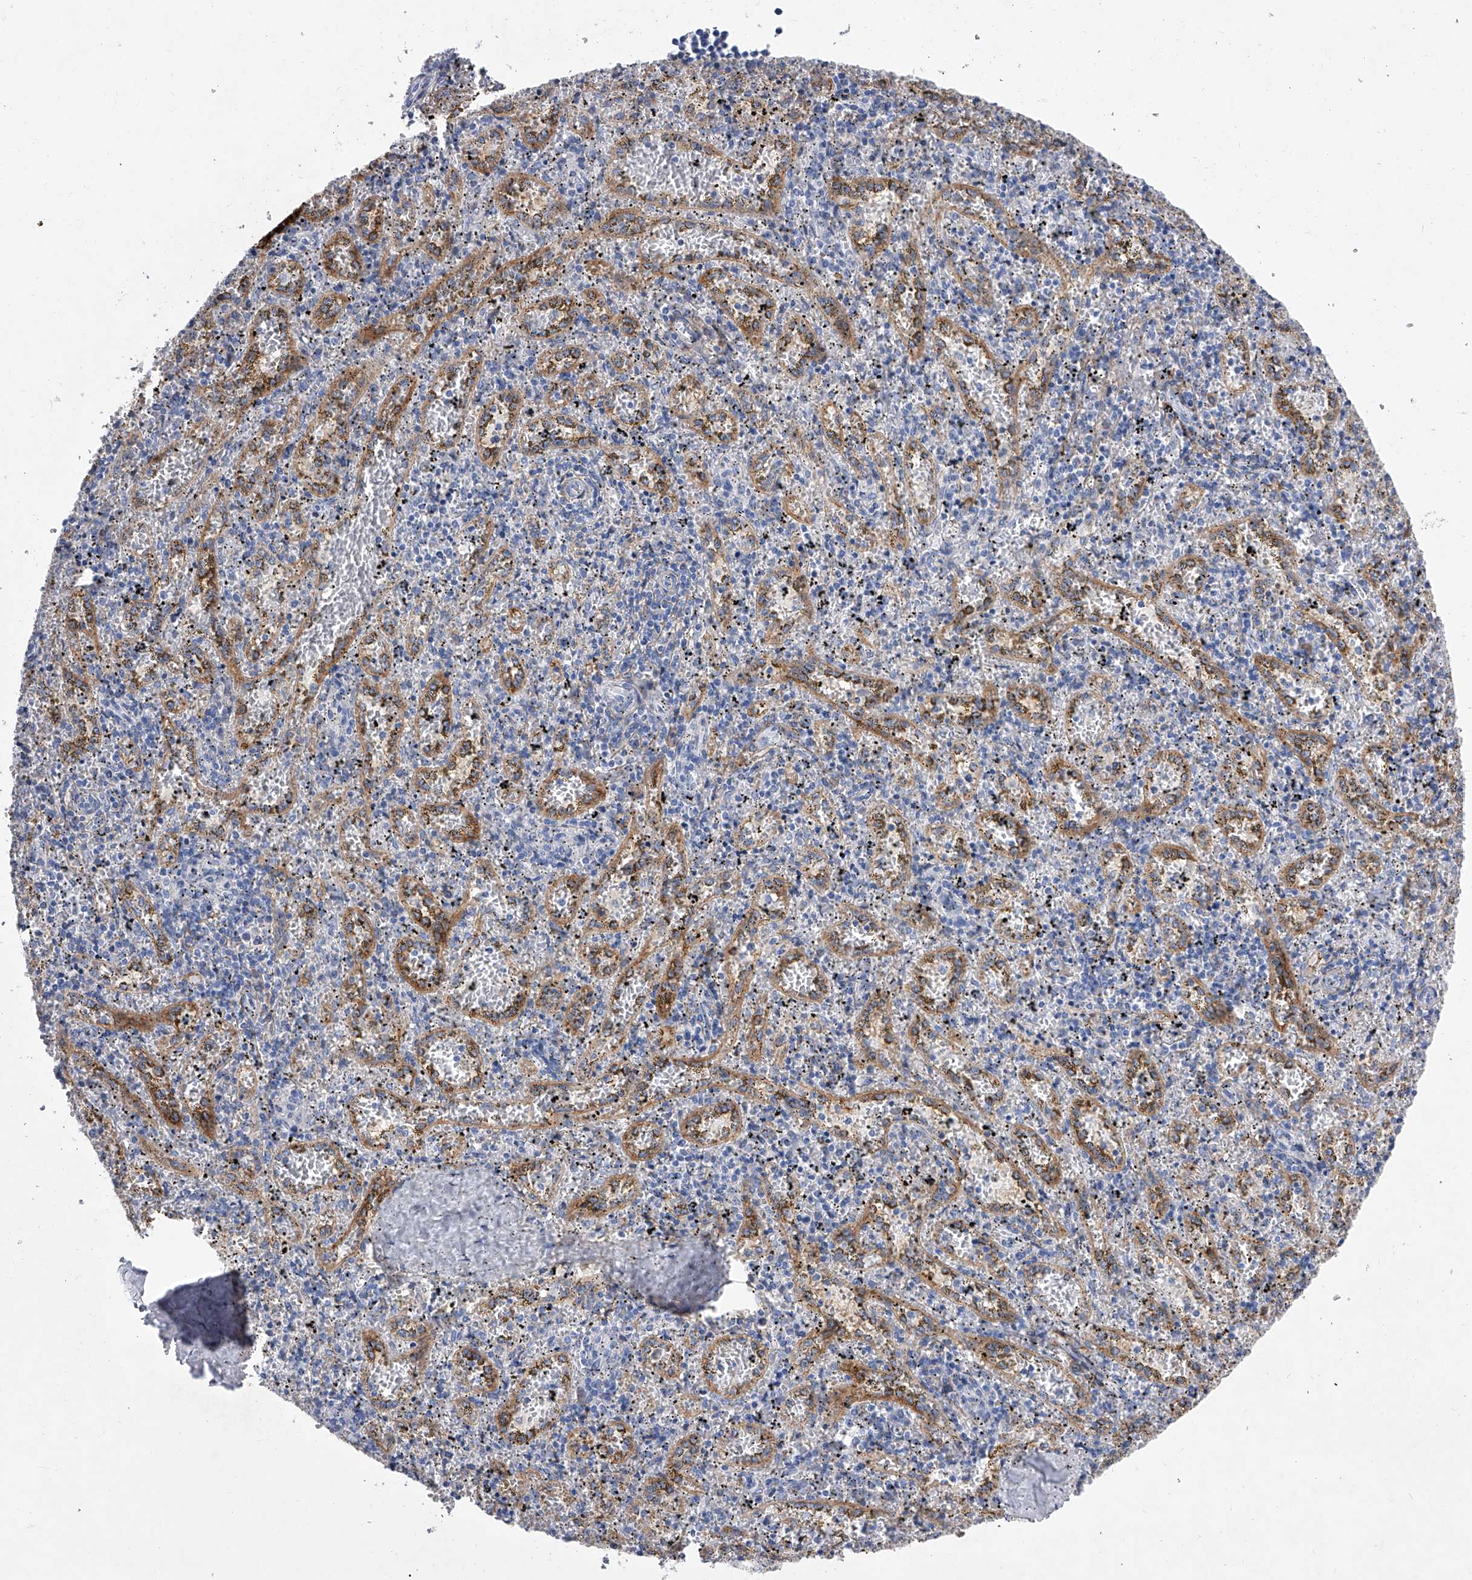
{"staining": {"intensity": "negative", "quantity": "none", "location": "none"}, "tissue": "spleen", "cell_type": "Cells in red pulp", "image_type": "normal", "snomed": [{"axis": "morphology", "description": "Normal tissue, NOS"}, {"axis": "topography", "description": "Spleen"}], "caption": "An immunohistochemistry (IHC) image of normal spleen is shown. There is no staining in cells in red pulp of spleen.", "gene": "ALG14", "patient": {"sex": "male", "age": 11}}